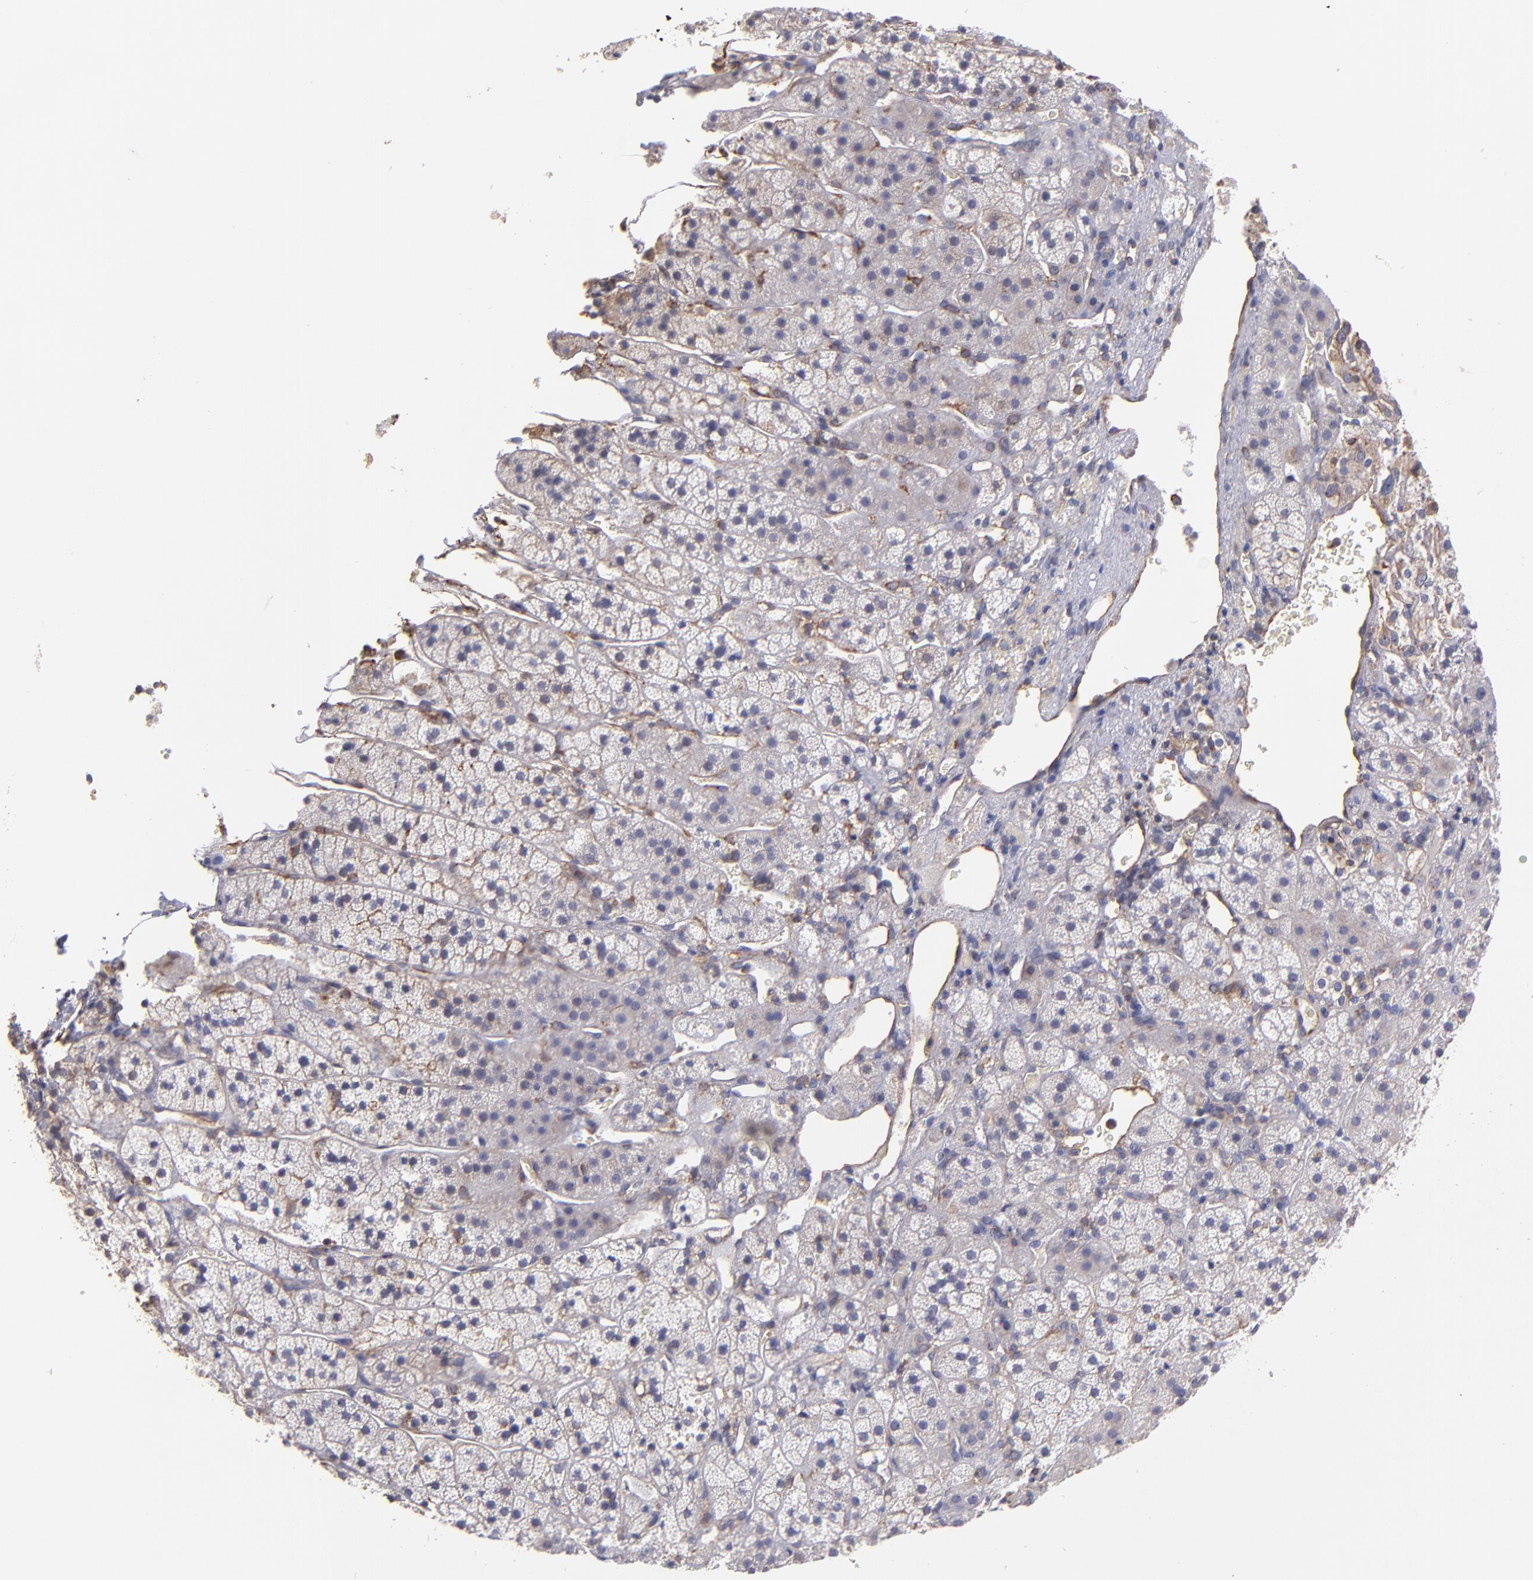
{"staining": {"intensity": "negative", "quantity": "none", "location": "none"}, "tissue": "adrenal gland", "cell_type": "Glandular cells", "image_type": "normal", "snomed": [{"axis": "morphology", "description": "Normal tissue, NOS"}, {"axis": "topography", "description": "Adrenal gland"}], "caption": "An IHC histopathology image of unremarkable adrenal gland is shown. There is no staining in glandular cells of adrenal gland.", "gene": "ABCC1", "patient": {"sex": "female", "age": 44}}